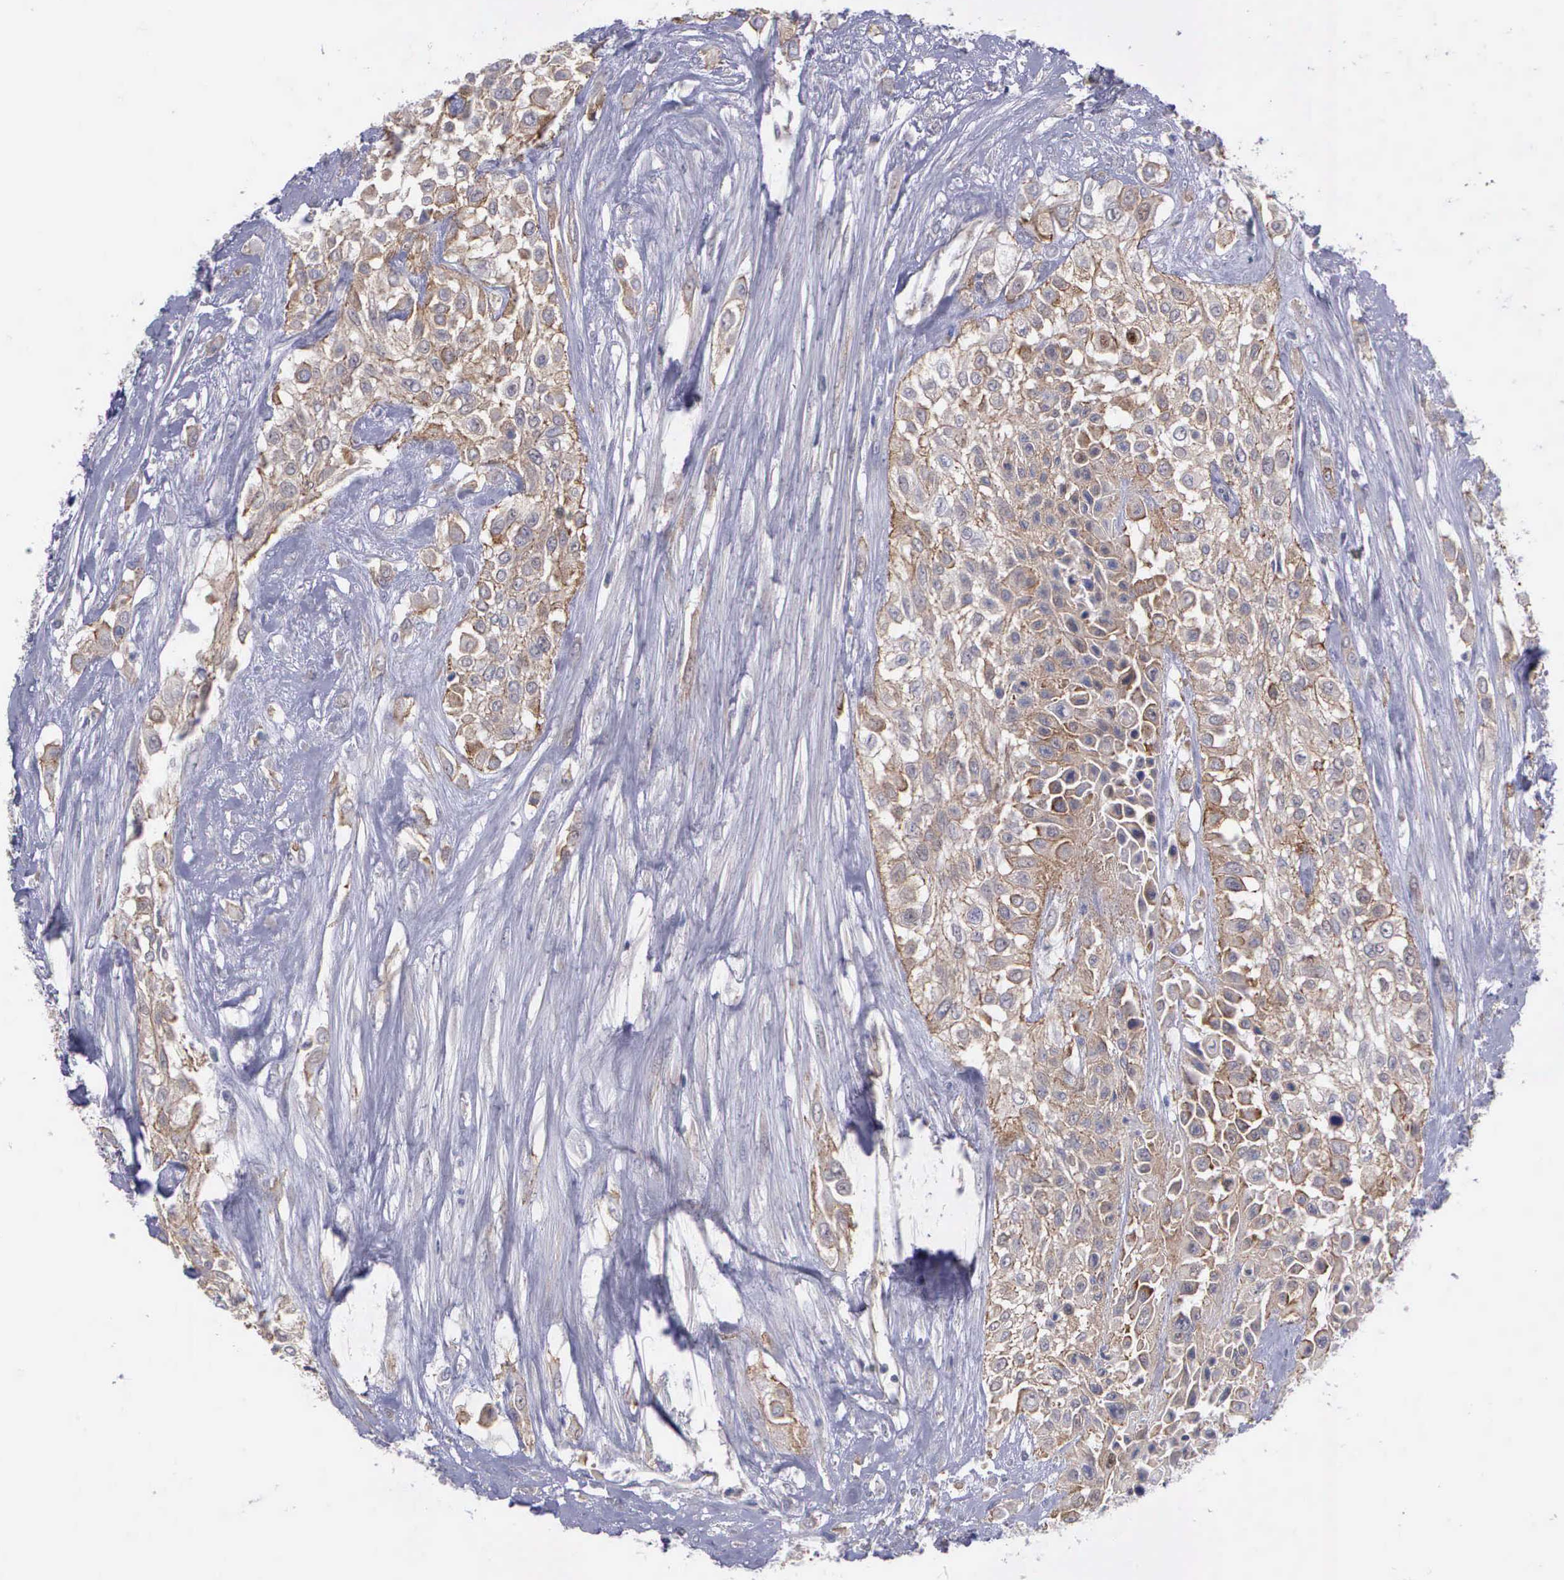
{"staining": {"intensity": "weak", "quantity": "<25%", "location": "cytoplasmic/membranous"}, "tissue": "urothelial cancer", "cell_type": "Tumor cells", "image_type": "cancer", "snomed": [{"axis": "morphology", "description": "Urothelial carcinoma, High grade"}, {"axis": "topography", "description": "Urinary bladder"}], "caption": "This is an immunohistochemistry image of human urothelial cancer. There is no positivity in tumor cells.", "gene": "MICAL3", "patient": {"sex": "male", "age": 57}}